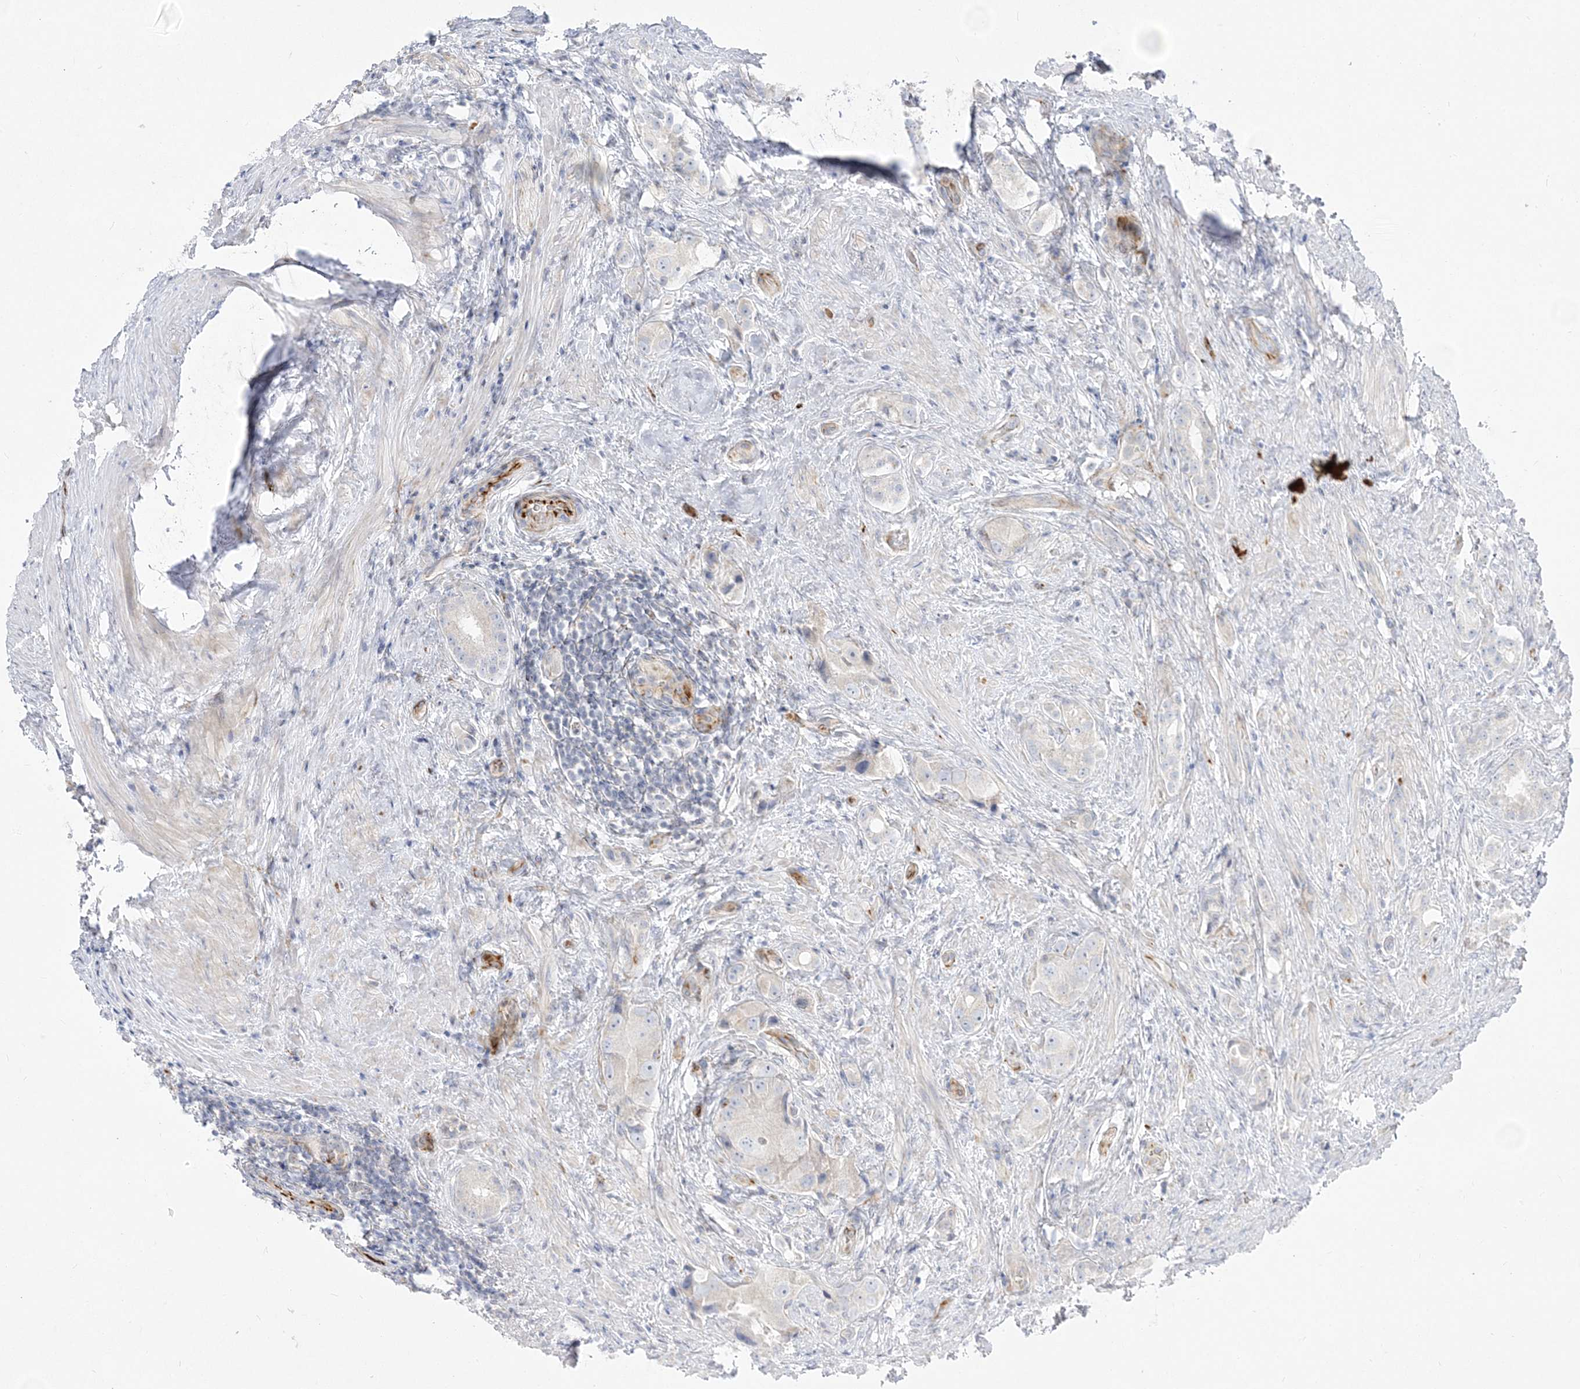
{"staining": {"intensity": "negative", "quantity": "none", "location": "none"}, "tissue": "prostate cancer", "cell_type": "Tumor cells", "image_type": "cancer", "snomed": [{"axis": "morphology", "description": "Adenocarcinoma, Low grade"}, {"axis": "topography", "description": "Prostate"}], "caption": "The micrograph demonstrates no staining of tumor cells in prostate cancer. (DAB immunohistochemistry with hematoxylin counter stain).", "gene": "GPAT2", "patient": {"sex": "male", "age": 71}}